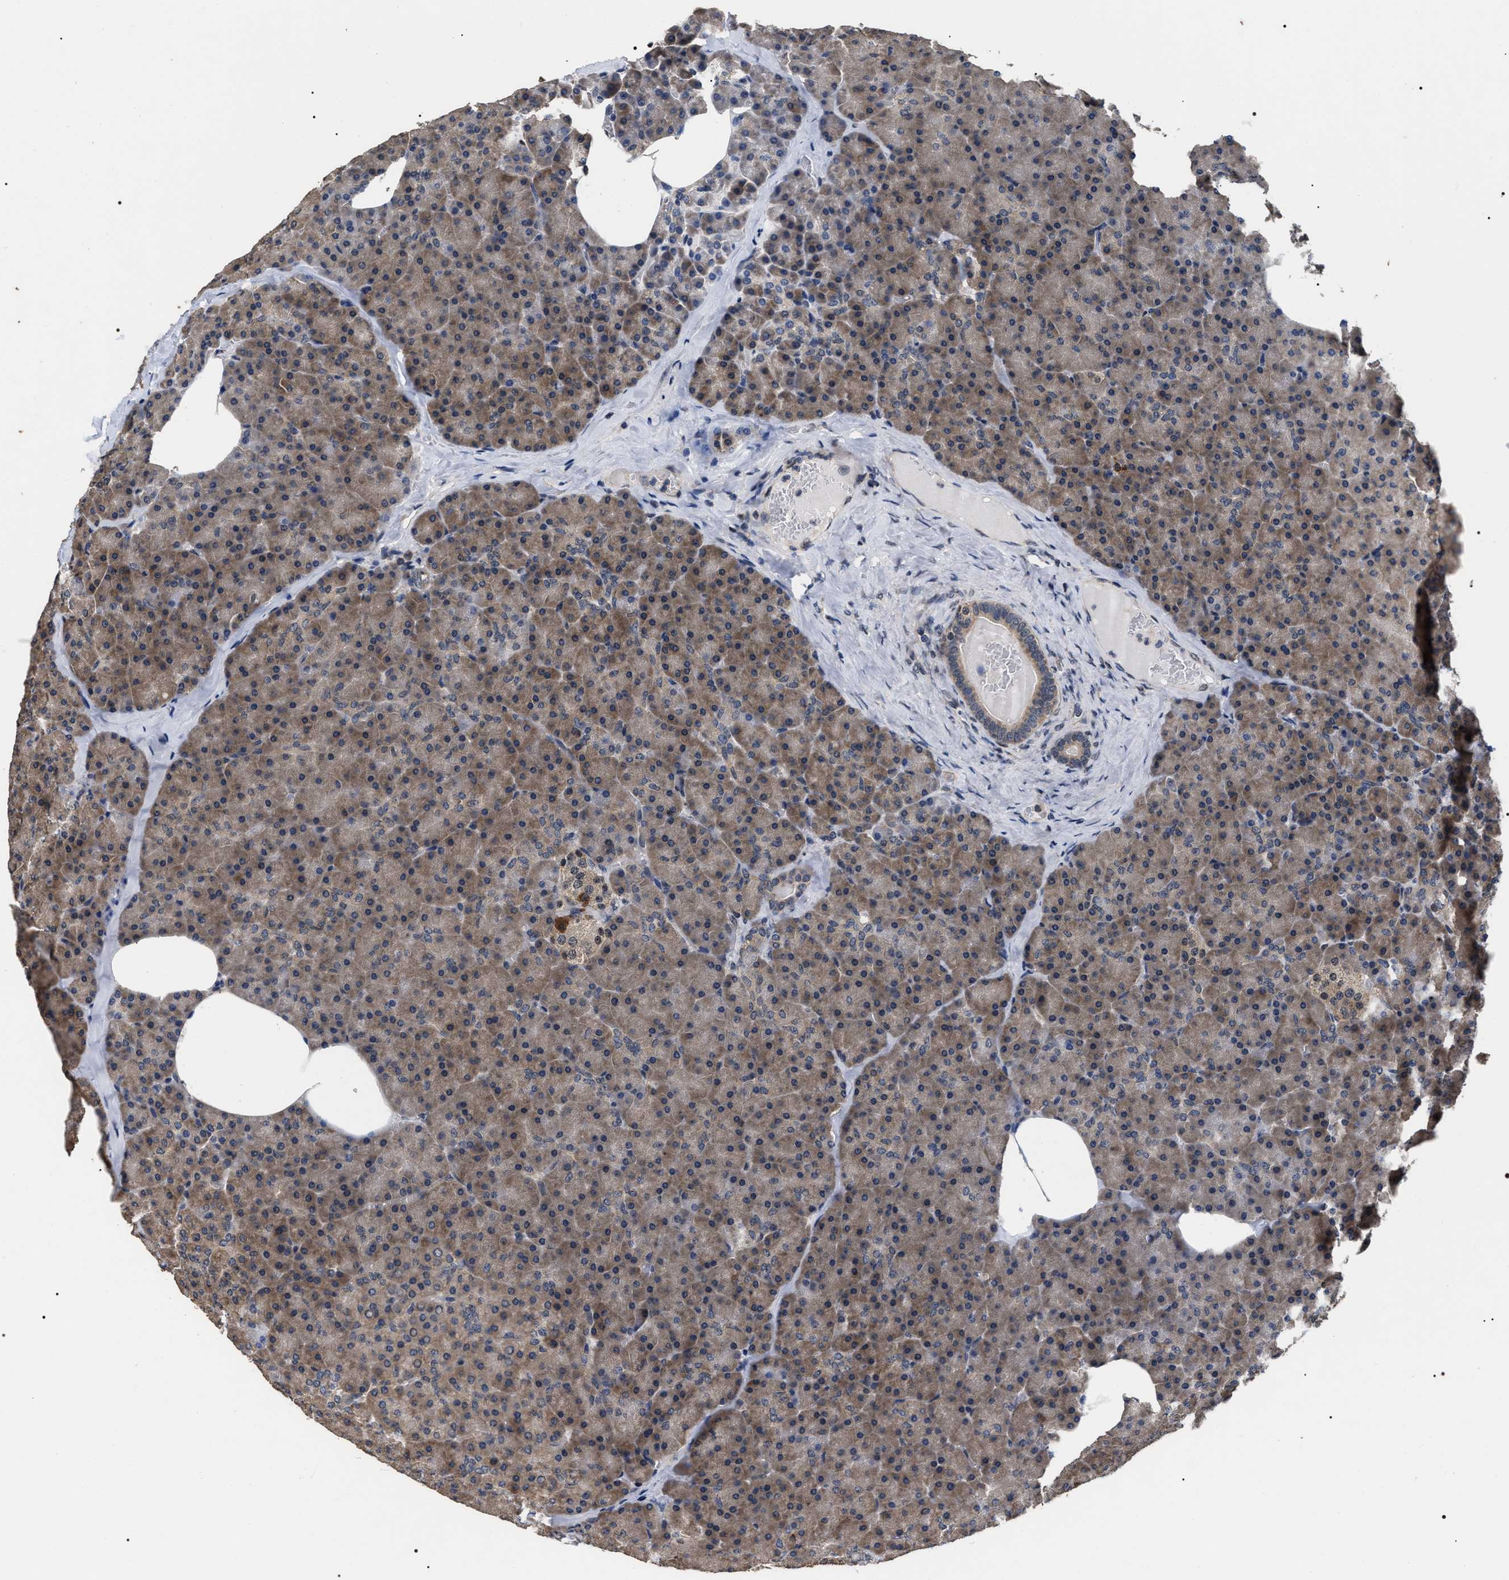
{"staining": {"intensity": "weak", "quantity": ">75%", "location": "cytoplasmic/membranous"}, "tissue": "pancreas", "cell_type": "Exocrine glandular cells", "image_type": "normal", "snomed": [{"axis": "morphology", "description": "Normal tissue, NOS"}, {"axis": "morphology", "description": "Carcinoid, malignant, NOS"}, {"axis": "topography", "description": "Pancreas"}], "caption": "DAB (3,3'-diaminobenzidine) immunohistochemical staining of benign human pancreas demonstrates weak cytoplasmic/membranous protein expression in approximately >75% of exocrine glandular cells. Using DAB (3,3'-diaminobenzidine) (brown) and hematoxylin (blue) stains, captured at high magnification using brightfield microscopy.", "gene": "UPF3A", "patient": {"sex": "female", "age": 35}}